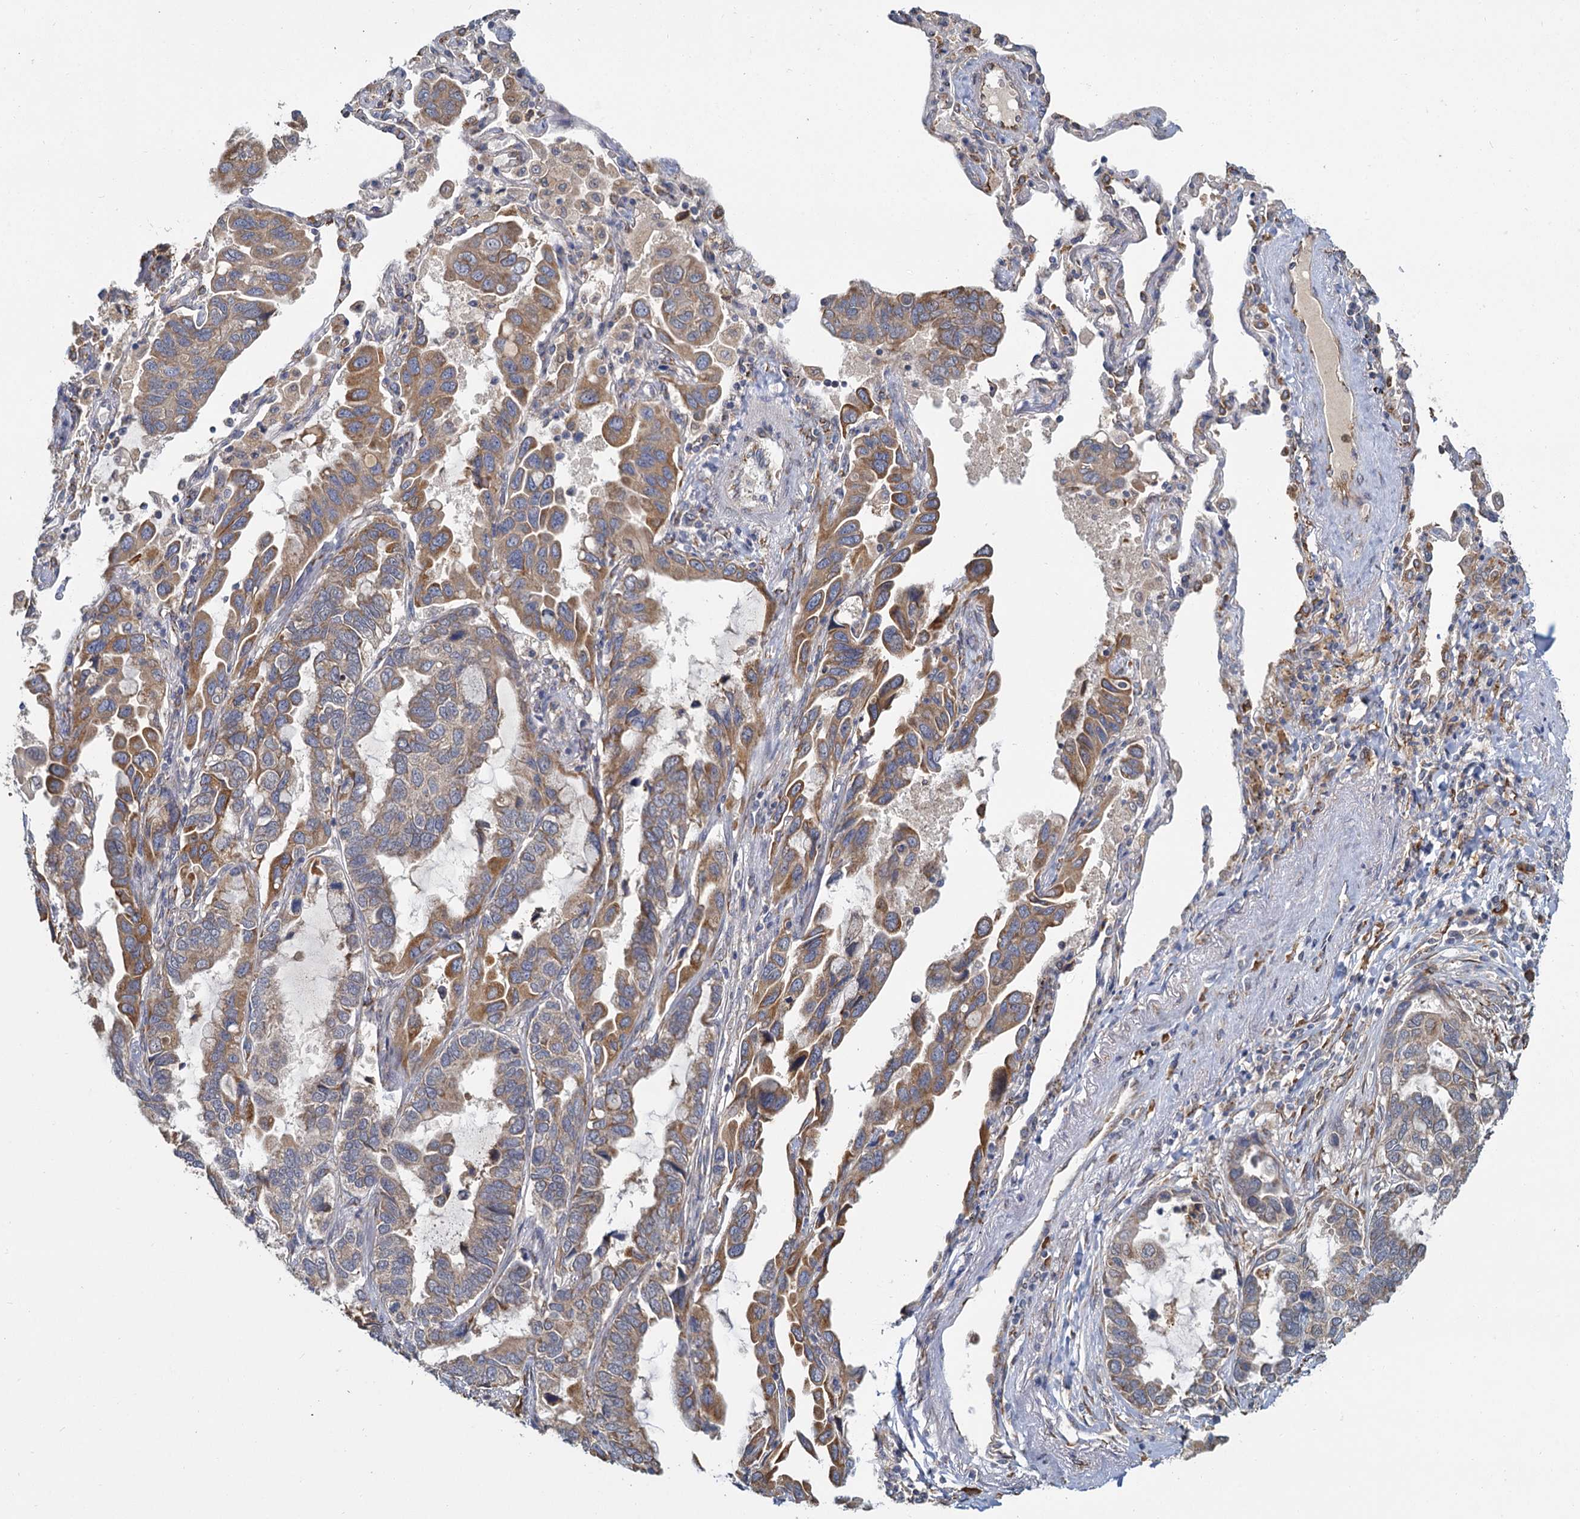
{"staining": {"intensity": "moderate", "quantity": ">75%", "location": "cytoplasmic/membranous"}, "tissue": "lung cancer", "cell_type": "Tumor cells", "image_type": "cancer", "snomed": [{"axis": "morphology", "description": "Adenocarcinoma, NOS"}, {"axis": "topography", "description": "Lung"}], "caption": "IHC micrograph of neoplastic tissue: human lung cancer (adenocarcinoma) stained using IHC exhibits medium levels of moderate protein expression localized specifically in the cytoplasmic/membranous of tumor cells, appearing as a cytoplasmic/membranous brown color.", "gene": "LRRC51", "patient": {"sex": "male", "age": 64}}